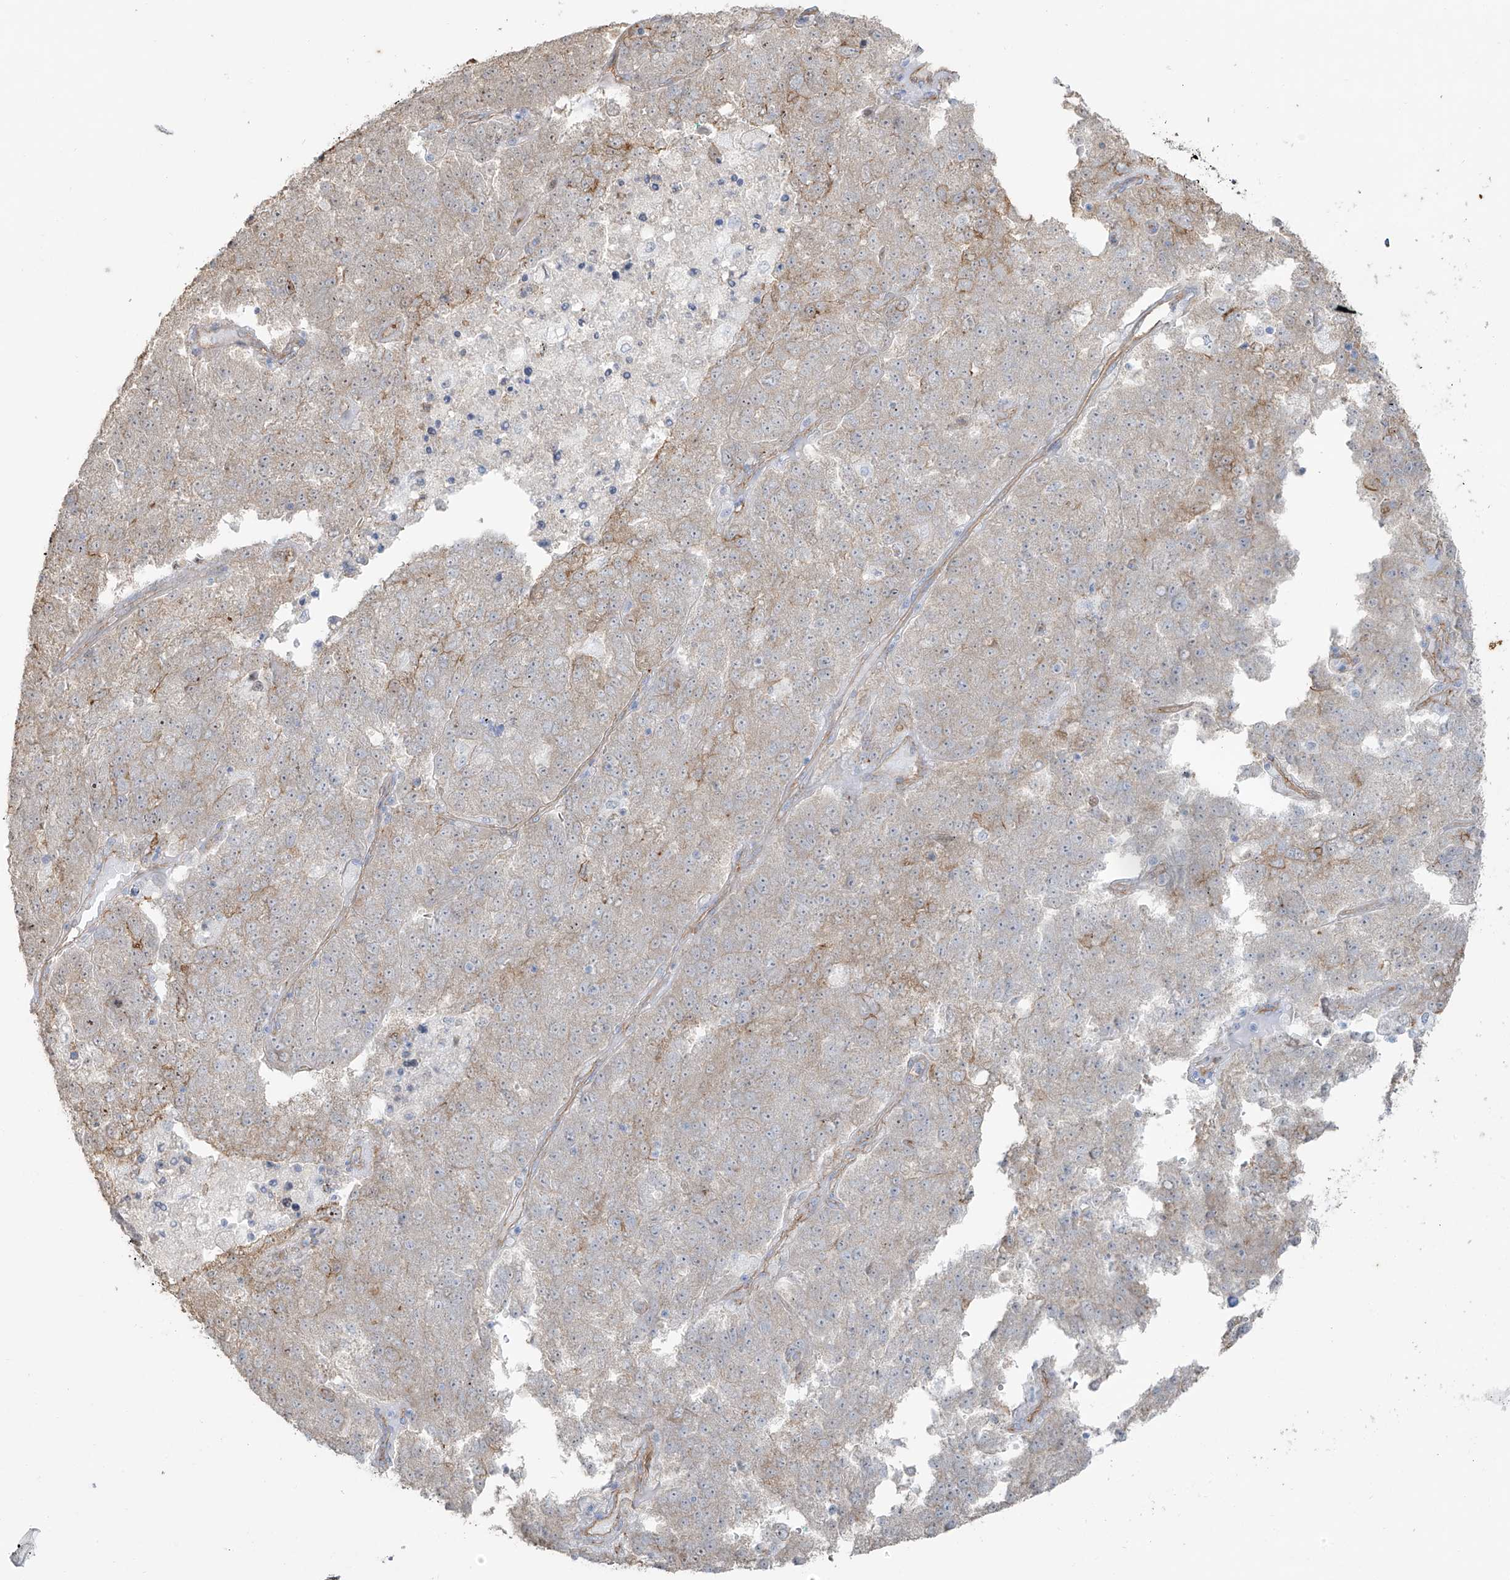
{"staining": {"intensity": "moderate", "quantity": "<25%", "location": "cytoplasmic/membranous"}, "tissue": "pancreatic cancer", "cell_type": "Tumor cells", "image_type": "cancer", "snomed": [{"axis": "morphology", "description": "Adenocarcinoma, NOS"}, {"axis": "topography", "description": "Pancreas"}], "caption": "IHC of human adenocarcinoma (pancreatic) shows low levels of moderate cytoplasmic/membranous staining in approximately <25% of tumor cells. (IHC, brightfield microscopy, high magnification).", "gene": "TUBE1", "patient": {"sex": "female", "age": 61}}